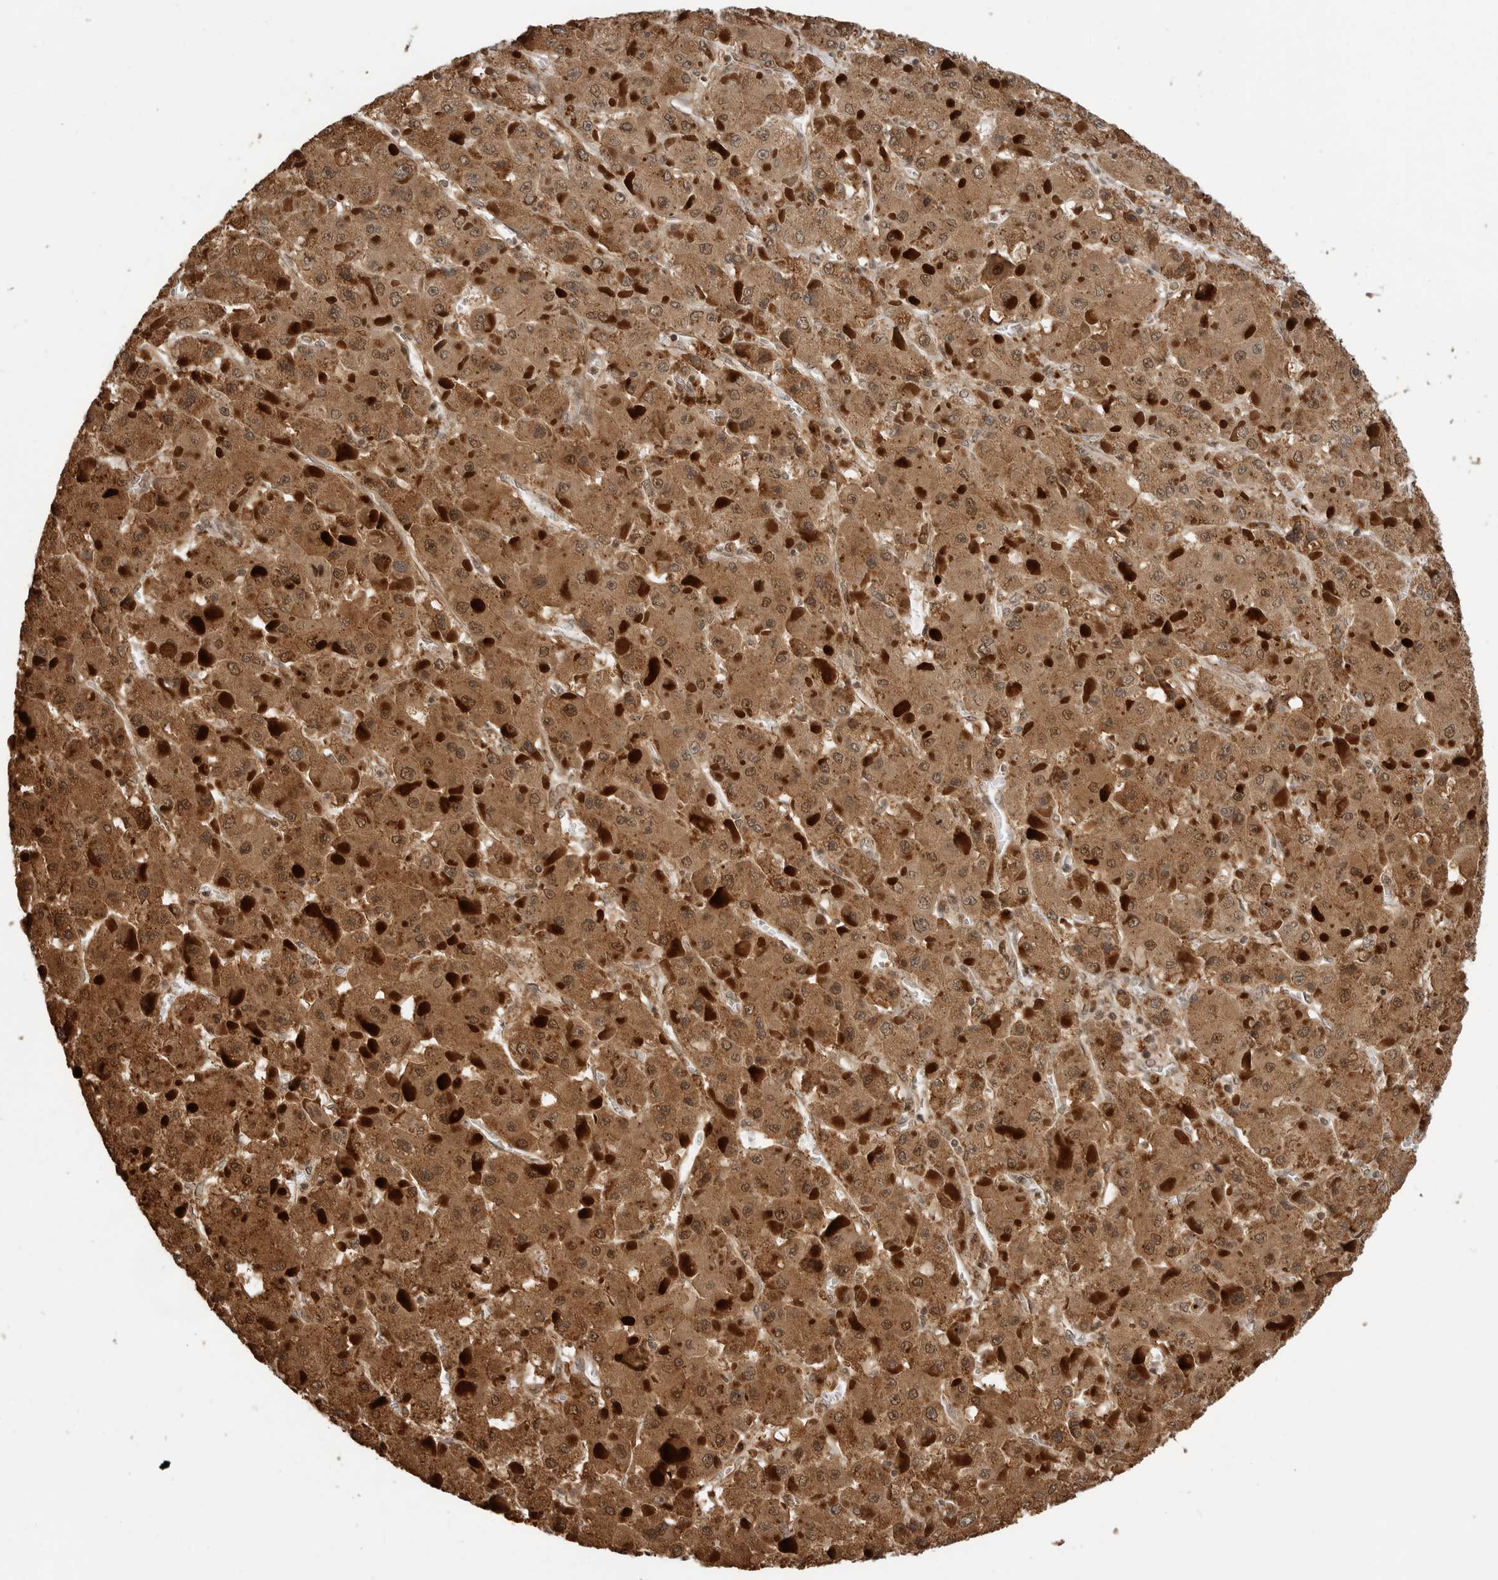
{"staining": {"intensity": "strong", "quantity": ">75%", "location": "cytoplasmic/membranous,nuclear"}, "tissue": "liver cancer", "cell_type": "Tumor cells", "image_type": "cancer", "snomed": [{"axis": "morphology", "description": "Carcinoma, Hepatocellular, NOS"}, {"axis": "topography", "description": "Liver"}], "caption": "Immunohistochemistry (IHC) micrograph of neoplastic tissue: liver cancer stained using immunohistochemistry (IHC) exhibits high levels of strong protein expression localized specifically in the cytoplasmic/membranous and nuclear of tumor cells, appearing as a cytoplasmic/membranous and nuclear brown color.", "gene": "BMP2K", "patient": {"sex": "female", "age": 73}}